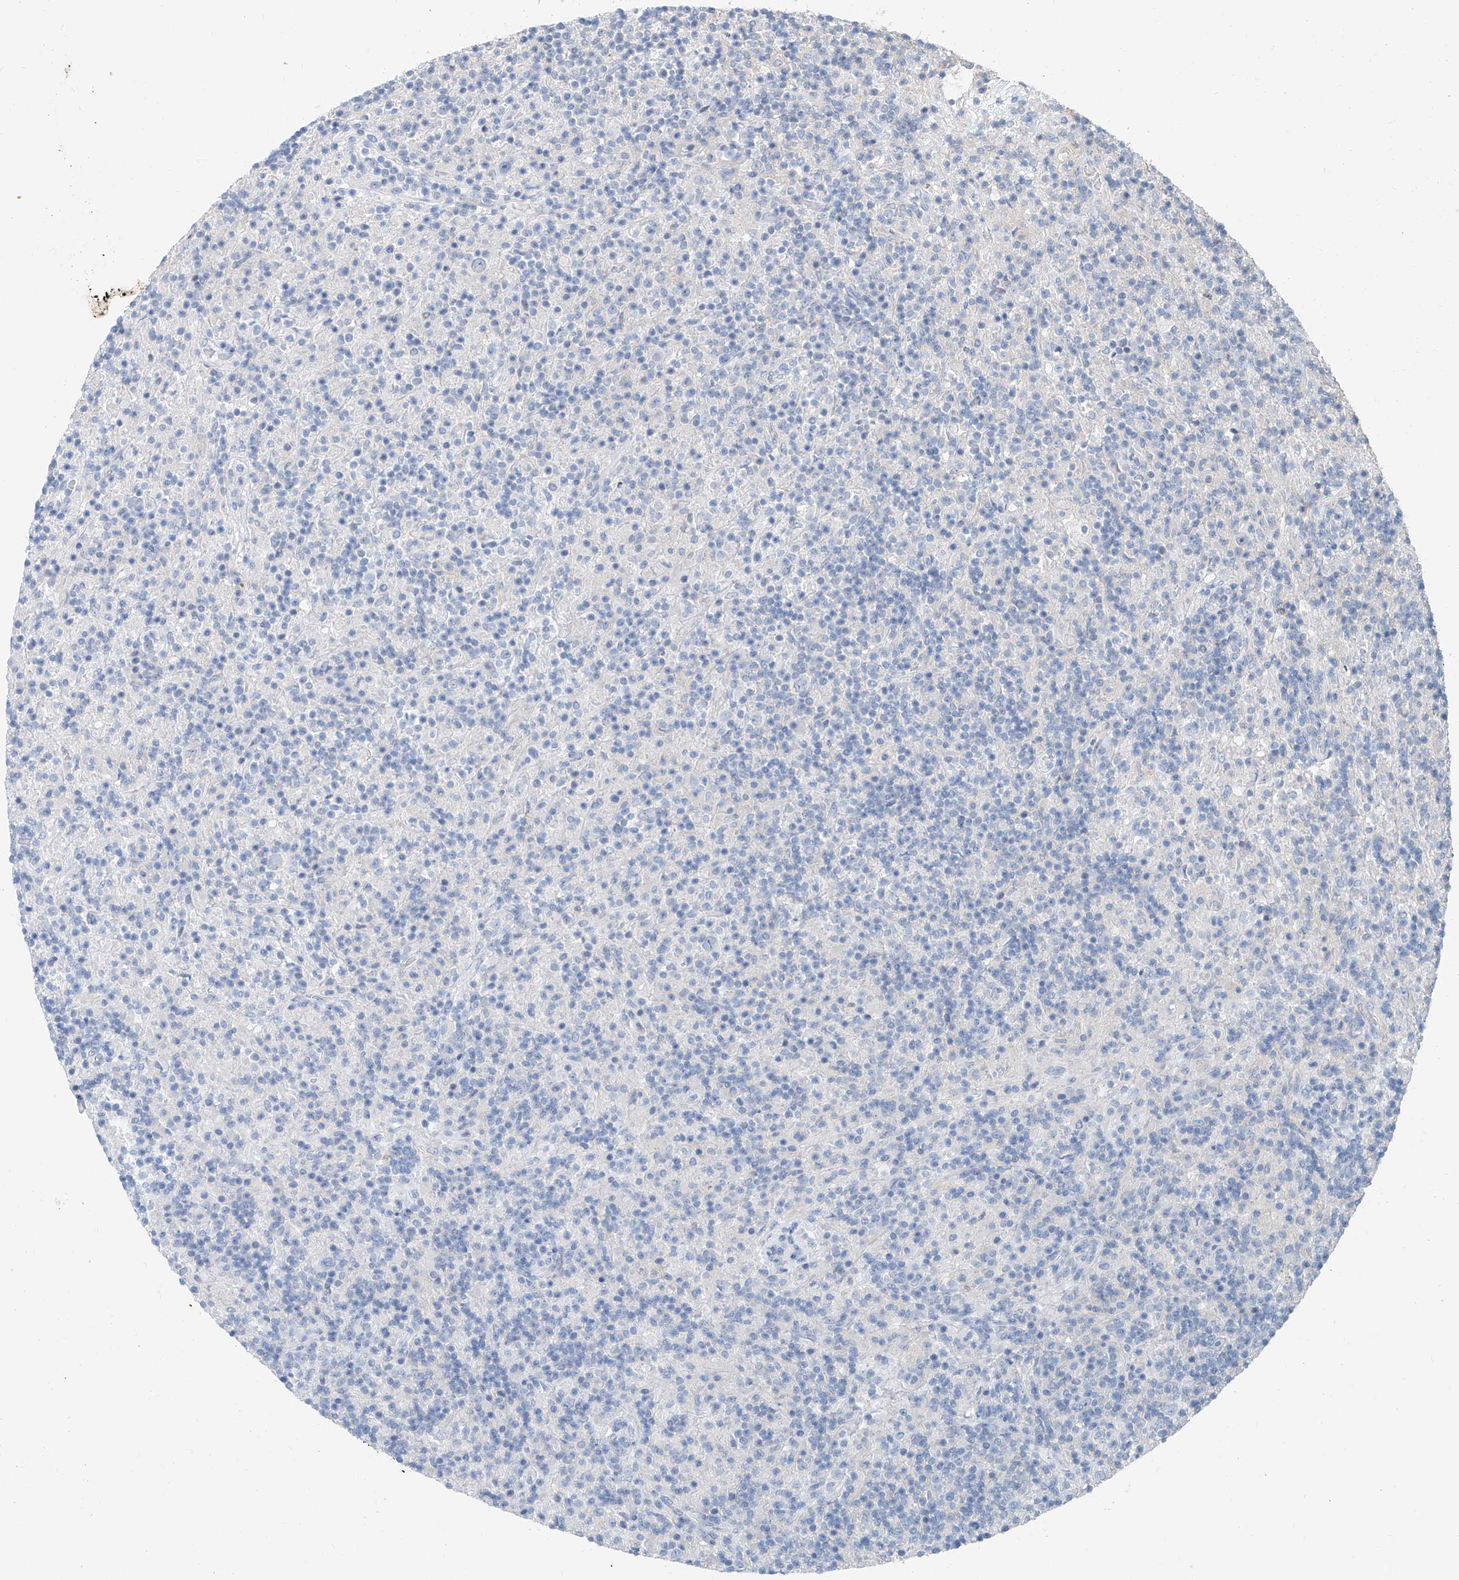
{"staining": {"intensity": "negative", "quantity": "none", "location": "none"}, "tissue": "lymphoma", "cell_type": "Tumor cells", "image_type": "cancer", "snomed": [{"axis": "morphology", "description": "Hodgkin's disease, NOS"}, {"axis": "topography", "description": "Lymph node"}], "caption": "Tumor cells are negative for protein expression in human Hodgkin's disease.", "gene": "ANKRD34A", "patient": {"sex": "male", "age": 70}}